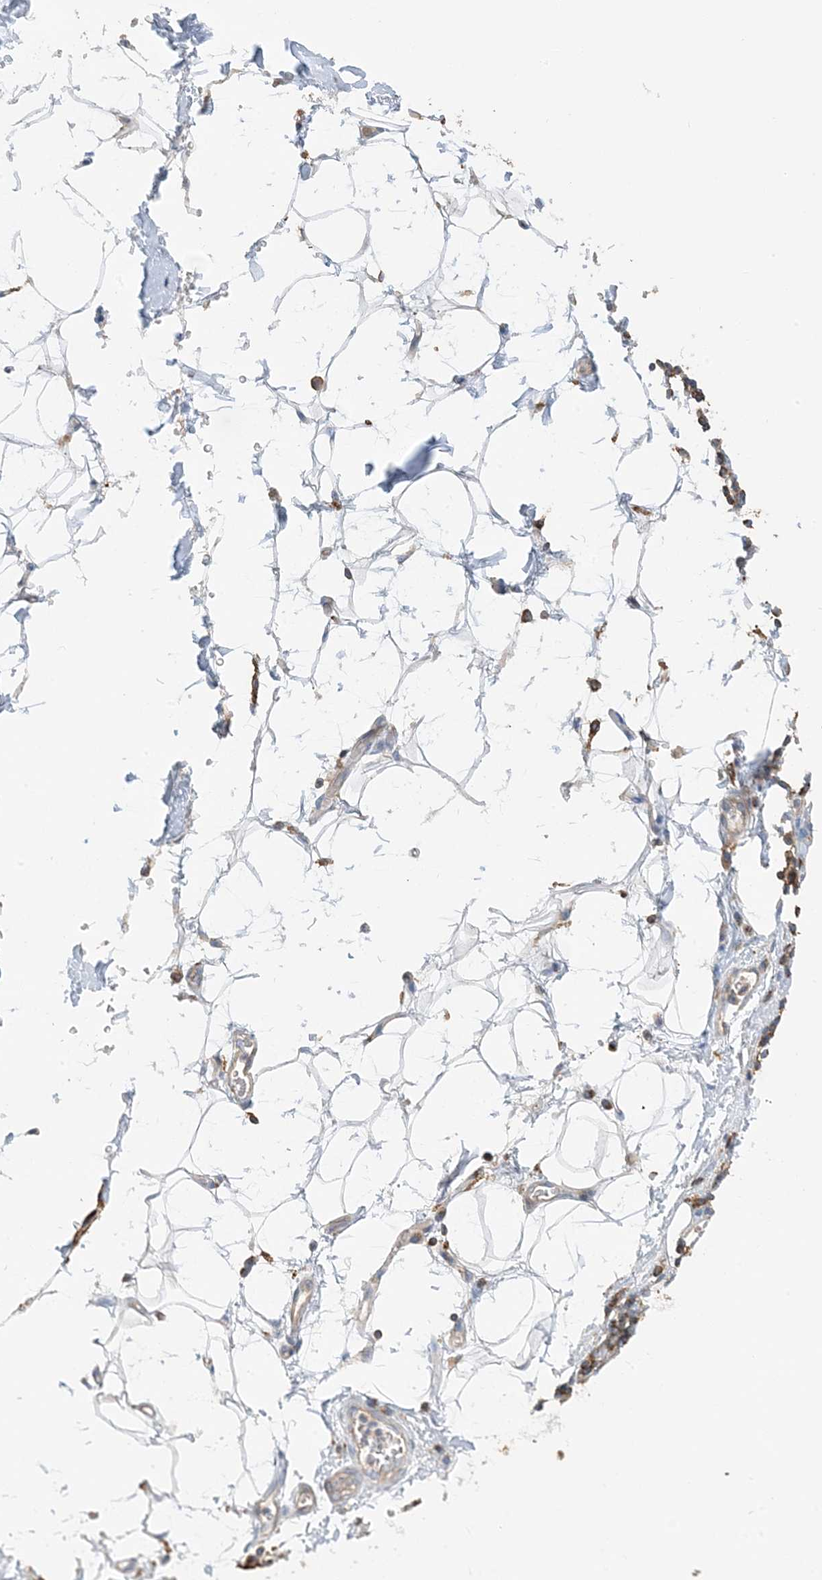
{"staining": {"intensity": "negative", "quantity": "none", "location": "none"}, "tissue": "adipose tissue", "cell_type": "Adipocytes", "image_type": "normal", "snomed": [{"axis": "morphology", "description": "Normal tissue, NOS"}, {"axis": "morphology", "description": "Adenocarcinoma, NOS"}, {"axis": "topography", "description": "Pancreas"}, {"axis": "topography", "description": "Peripheral nerve tissue"}], "caption": "Immunohistochemistry (IHC) image of unremarkable adipose tissue stained for a protein (brown), which reveals no expression in adipocytes.", "gene": "CALHM5", "patient": {"sex": "male", "age": 59}}